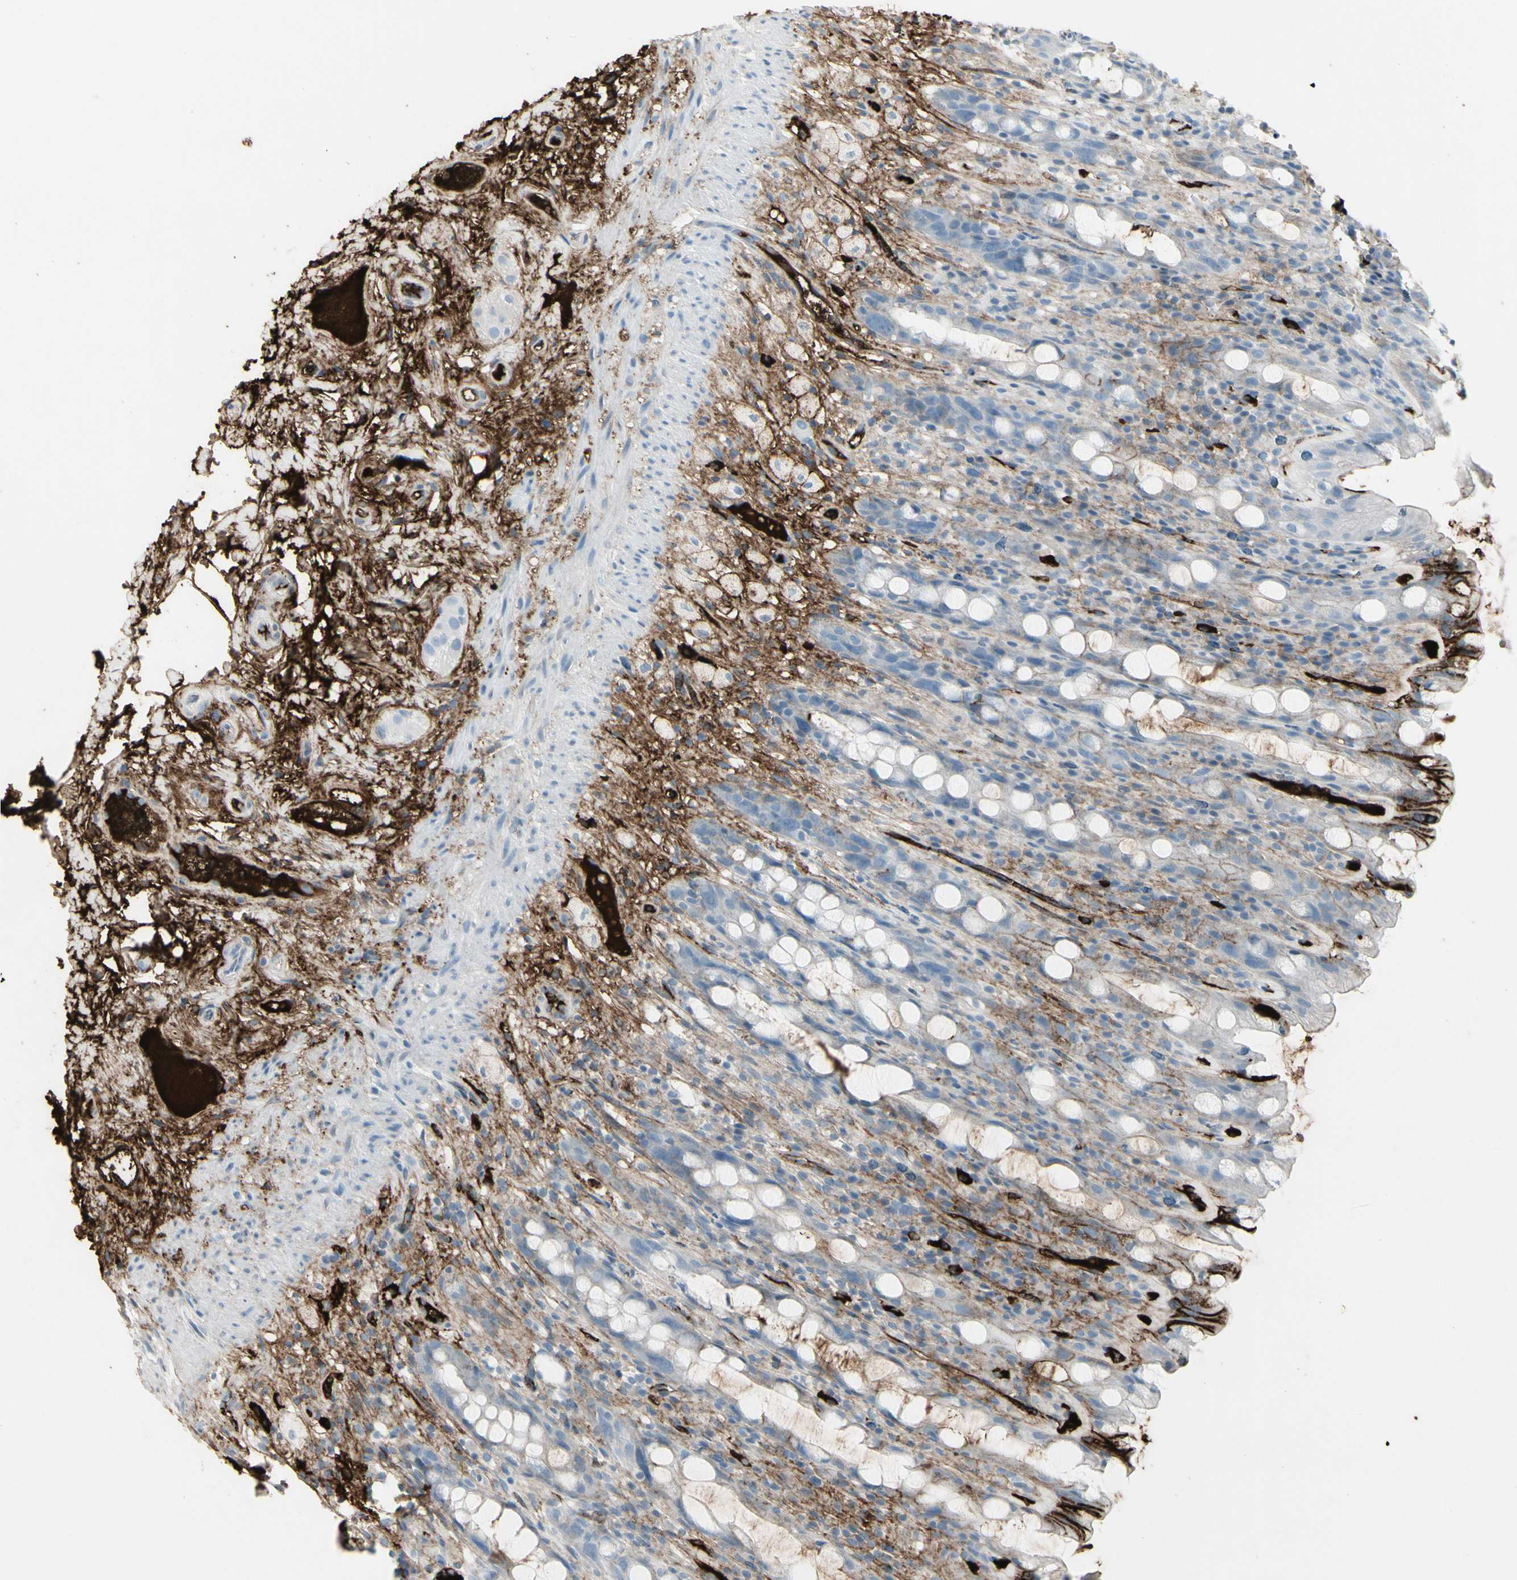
{"staining": {"intensity": "negative", "quantity": "none", "location": "none"}, "tissue": "rectum", "cell_type": "Glandular cells", "image_type": "normal", "snomed": [{"axis": "morphology", "description": "Normal tissue, NOS"}, {"axis": "topography", "description": "Rectum"}], "caption": "Rectum stained for a protein using immunohistochemistry demonstrates no positivity glandular cells.", "gene": "IGHG1", "patient": {"sex": "male", "age": 44}}